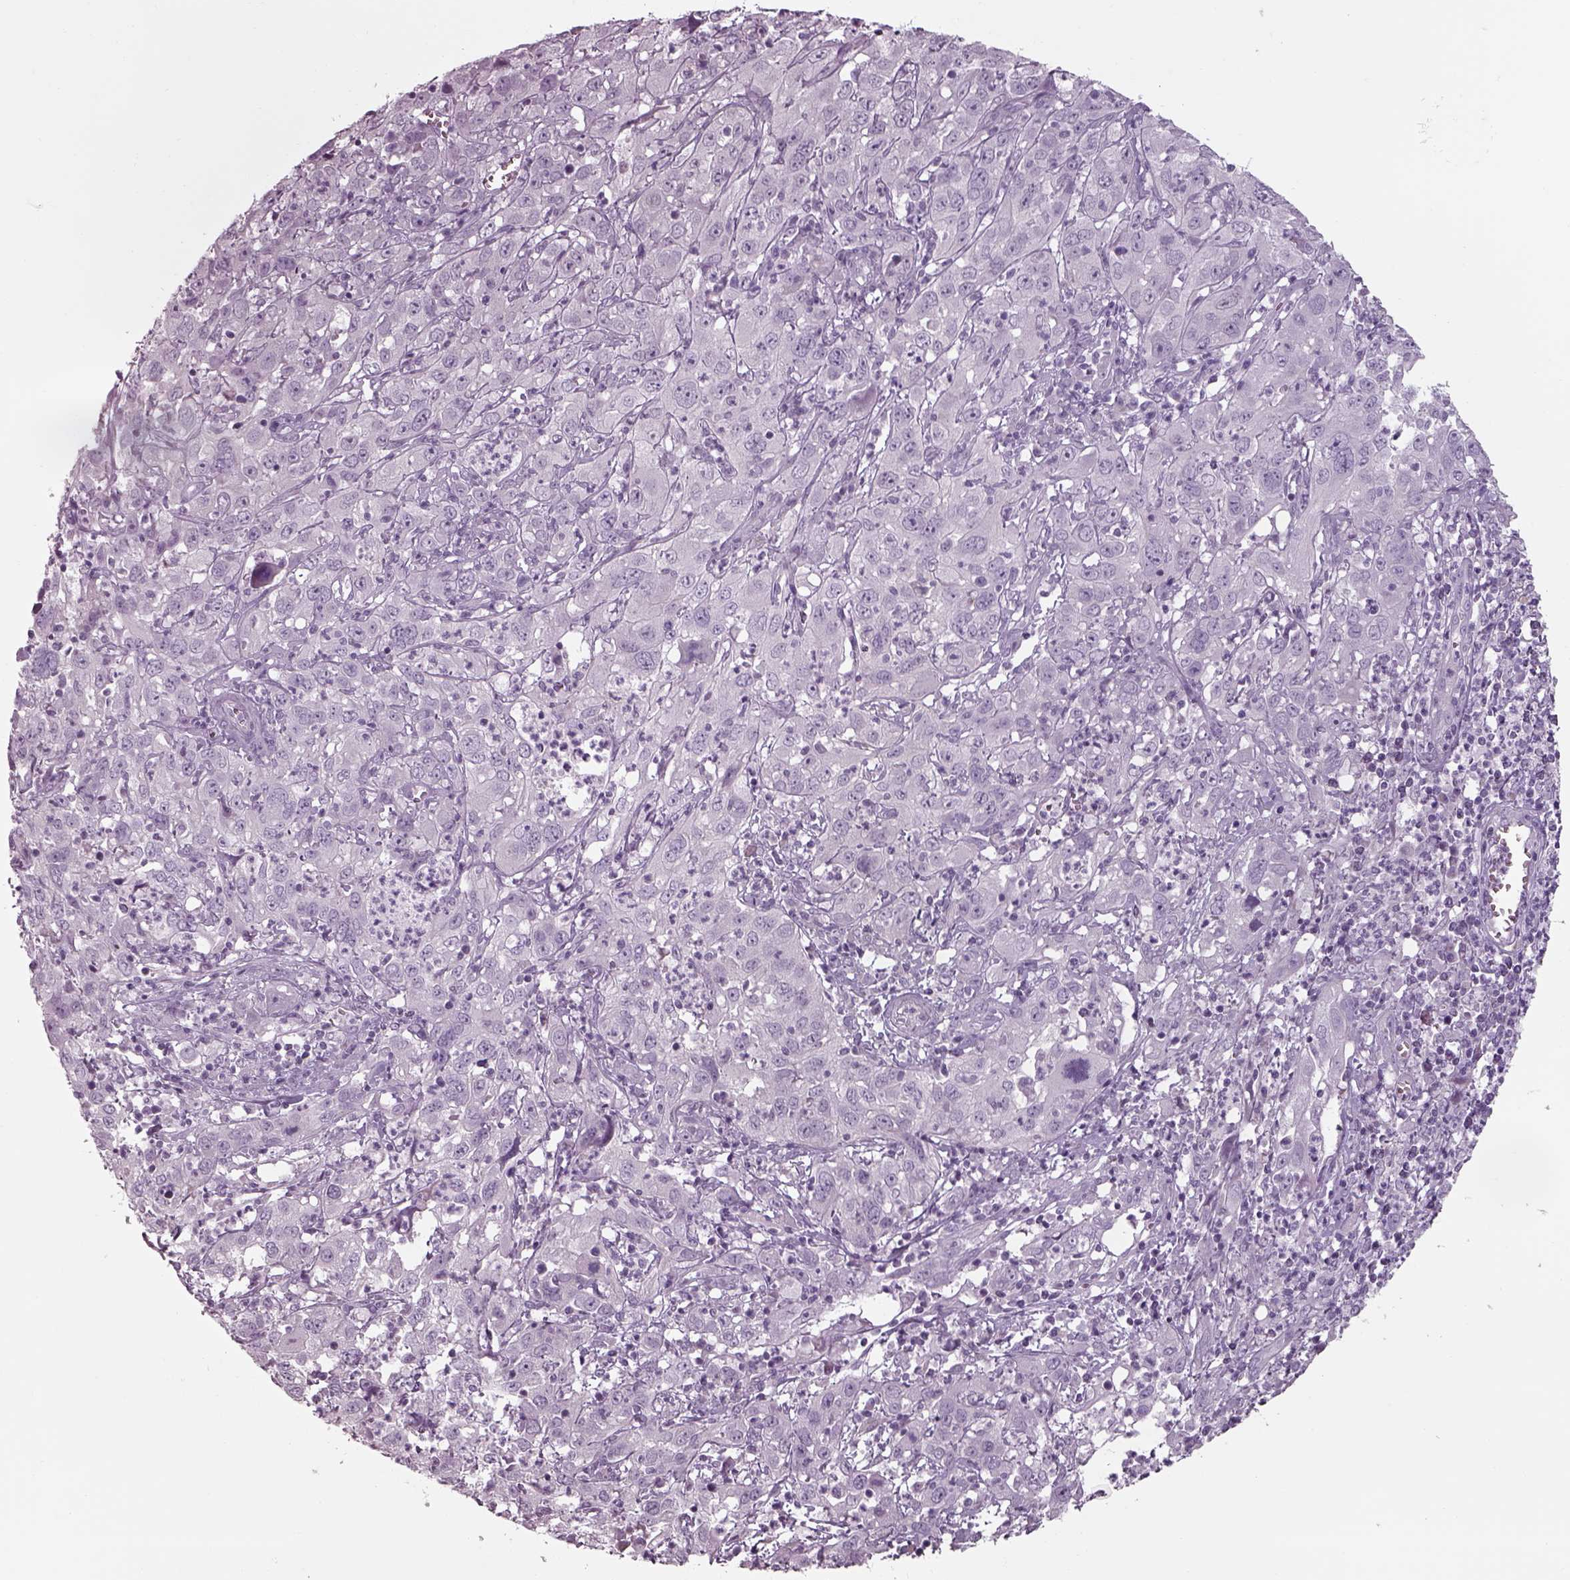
{"staining": {"intensity": "negative", "quantity": "none", "location": "none"}, "tissue": "cervical cancer", "cell_type": "Tumor cells", "image_type": "cancer", "snomed": [{"axis": "morphology", "description": "Squamous cell carcinoma, NOS"}, {"axis": "topography", "description": "Cervix"}], "caption": "High magnification brightfield microscopy of cervical squamous cell carcinoma stained with DAB (brown) and counterstained with hematoxylin (blue): tumor cells show no significant staining.", "gene": "SEPTIN14", "patient": {"sex": "female", "age": 32}}